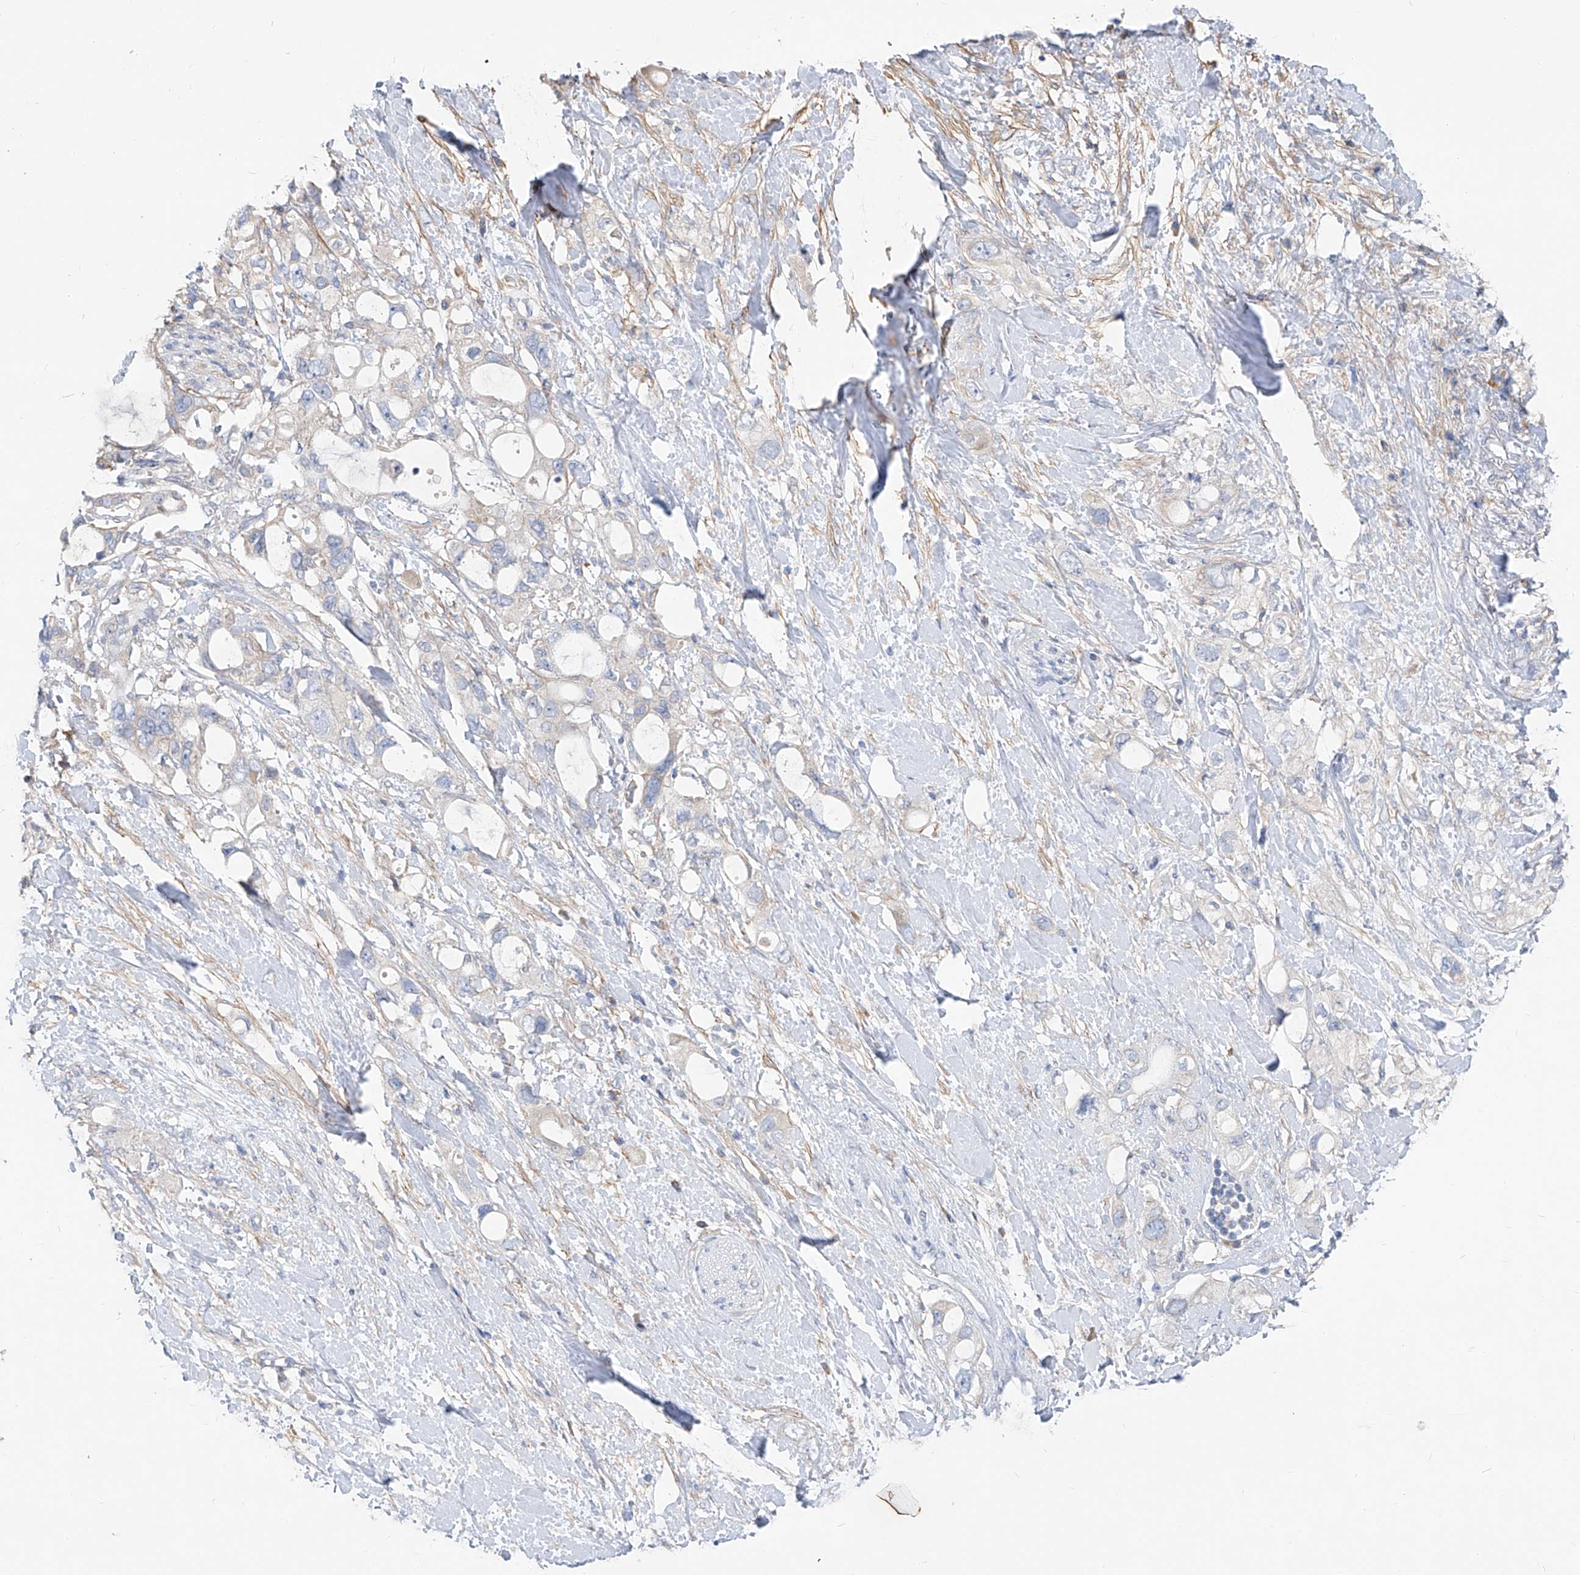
{"staining": {"intensity": "negative", "quantity": "none", "location": "none"}, "tissue": "pancreatic cancer", "cell_type": "Tumor cells", "image_type": "cancer", "snomed": [{"axis": "morphology", "description": "Adenocarcinoma, NOS"}, {"axis": "topography", "description": "Pancreas"}], "caption": "Pancreatic cancer stained for a protein using immunohistochemistry displays no staining tumor cells.", "gene": "UFL1", "patient": {"sex": "female", "age": 56}}